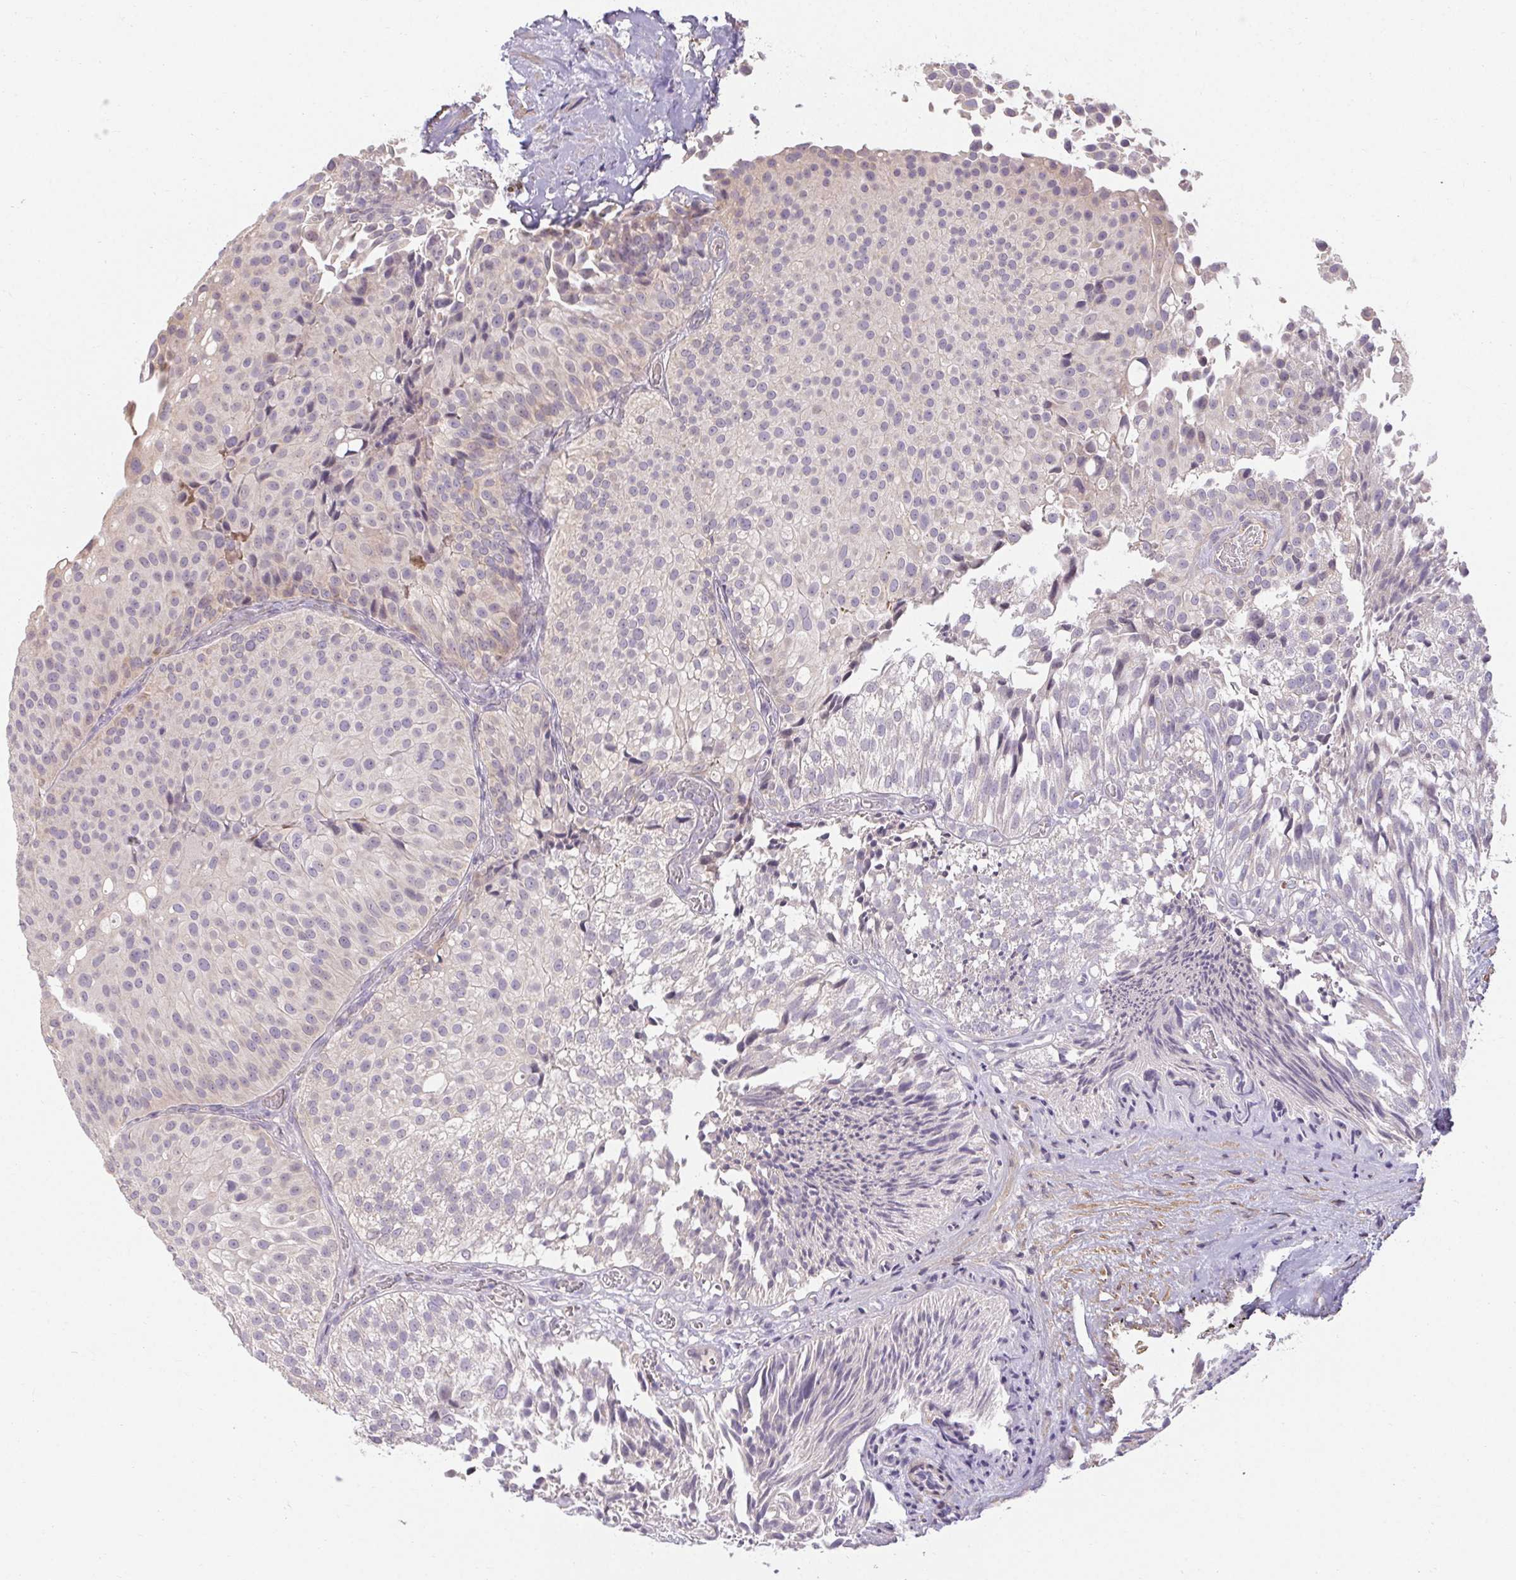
{"staining": {"intensity": "negative", "quantity": "none", "location": "none"}, "tissue": "urothelial cancer", "cell_type": "Tumor cells", "image_type": "cancer", "snomed": [{"axis": "morphology", "description": "Urothelial carcinoma, Low grade"}, {"axis": "topography", "description": "Urinary bladder"}], "caption": "This is an immunohistochemistry histopathology image of human urothelial cancer. There is no staining in tumor cells.", "gene": "TMEM52B", "patient": {"sex": "male", "age": 80}}